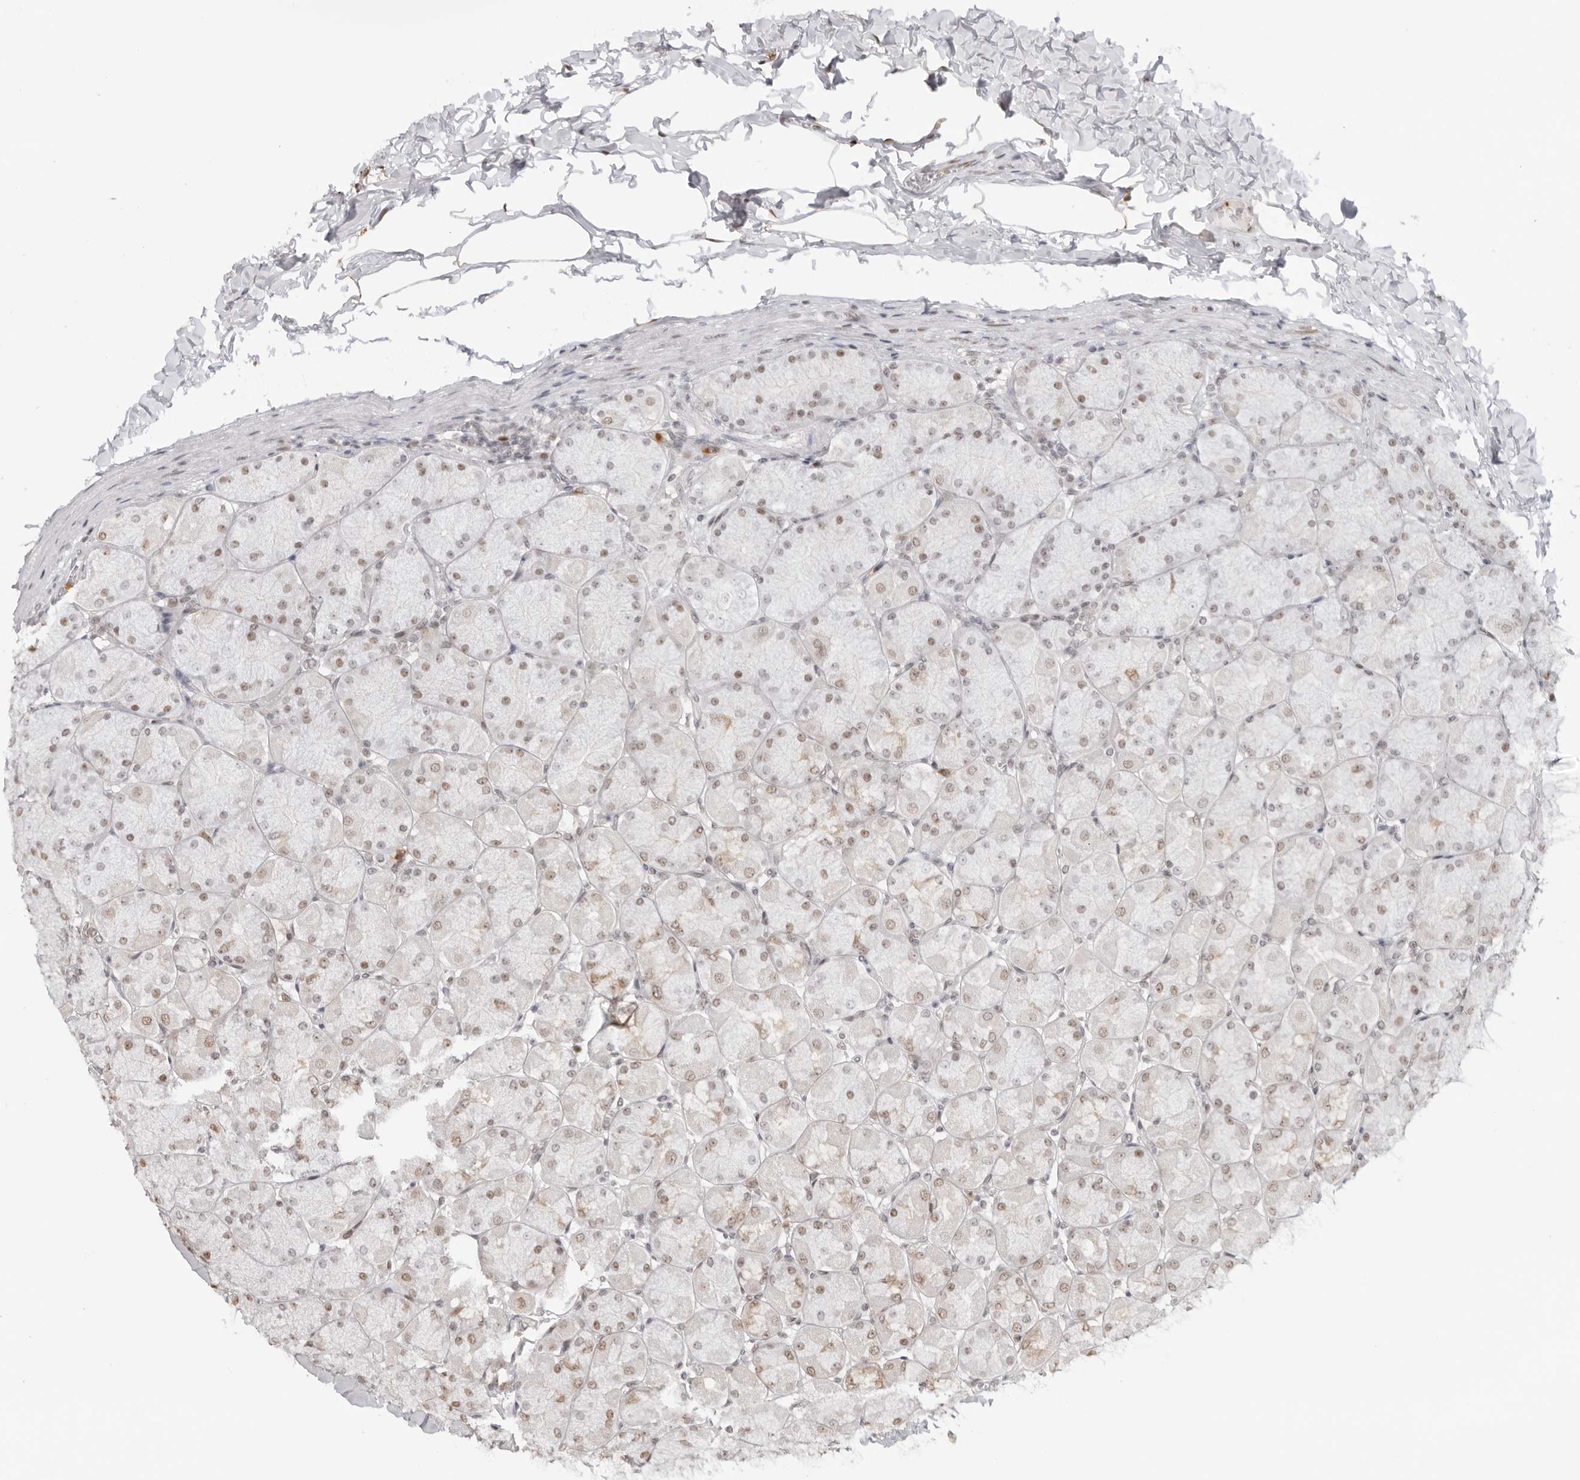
{"staining": {"intensity": "moderate", "quantity": "<25%", "location": "nuclear"}, "tissue": "stomach", "cell_type": "Glandular cells", "image_type": "normal", "snomed": [{"axis": "morphology", "description": "Normal tissue, NOS"}, {"axis": "topography", "description": "Stomach, upper"}], "caption": "Protein staining displays moderate nuclear staining in approximately <25% of glandular cells in benign stomach. (IHC, brightfield microscopy, high magnification).", "gene": "RNF146", "patient": {"sex": "female", "age": 56}}